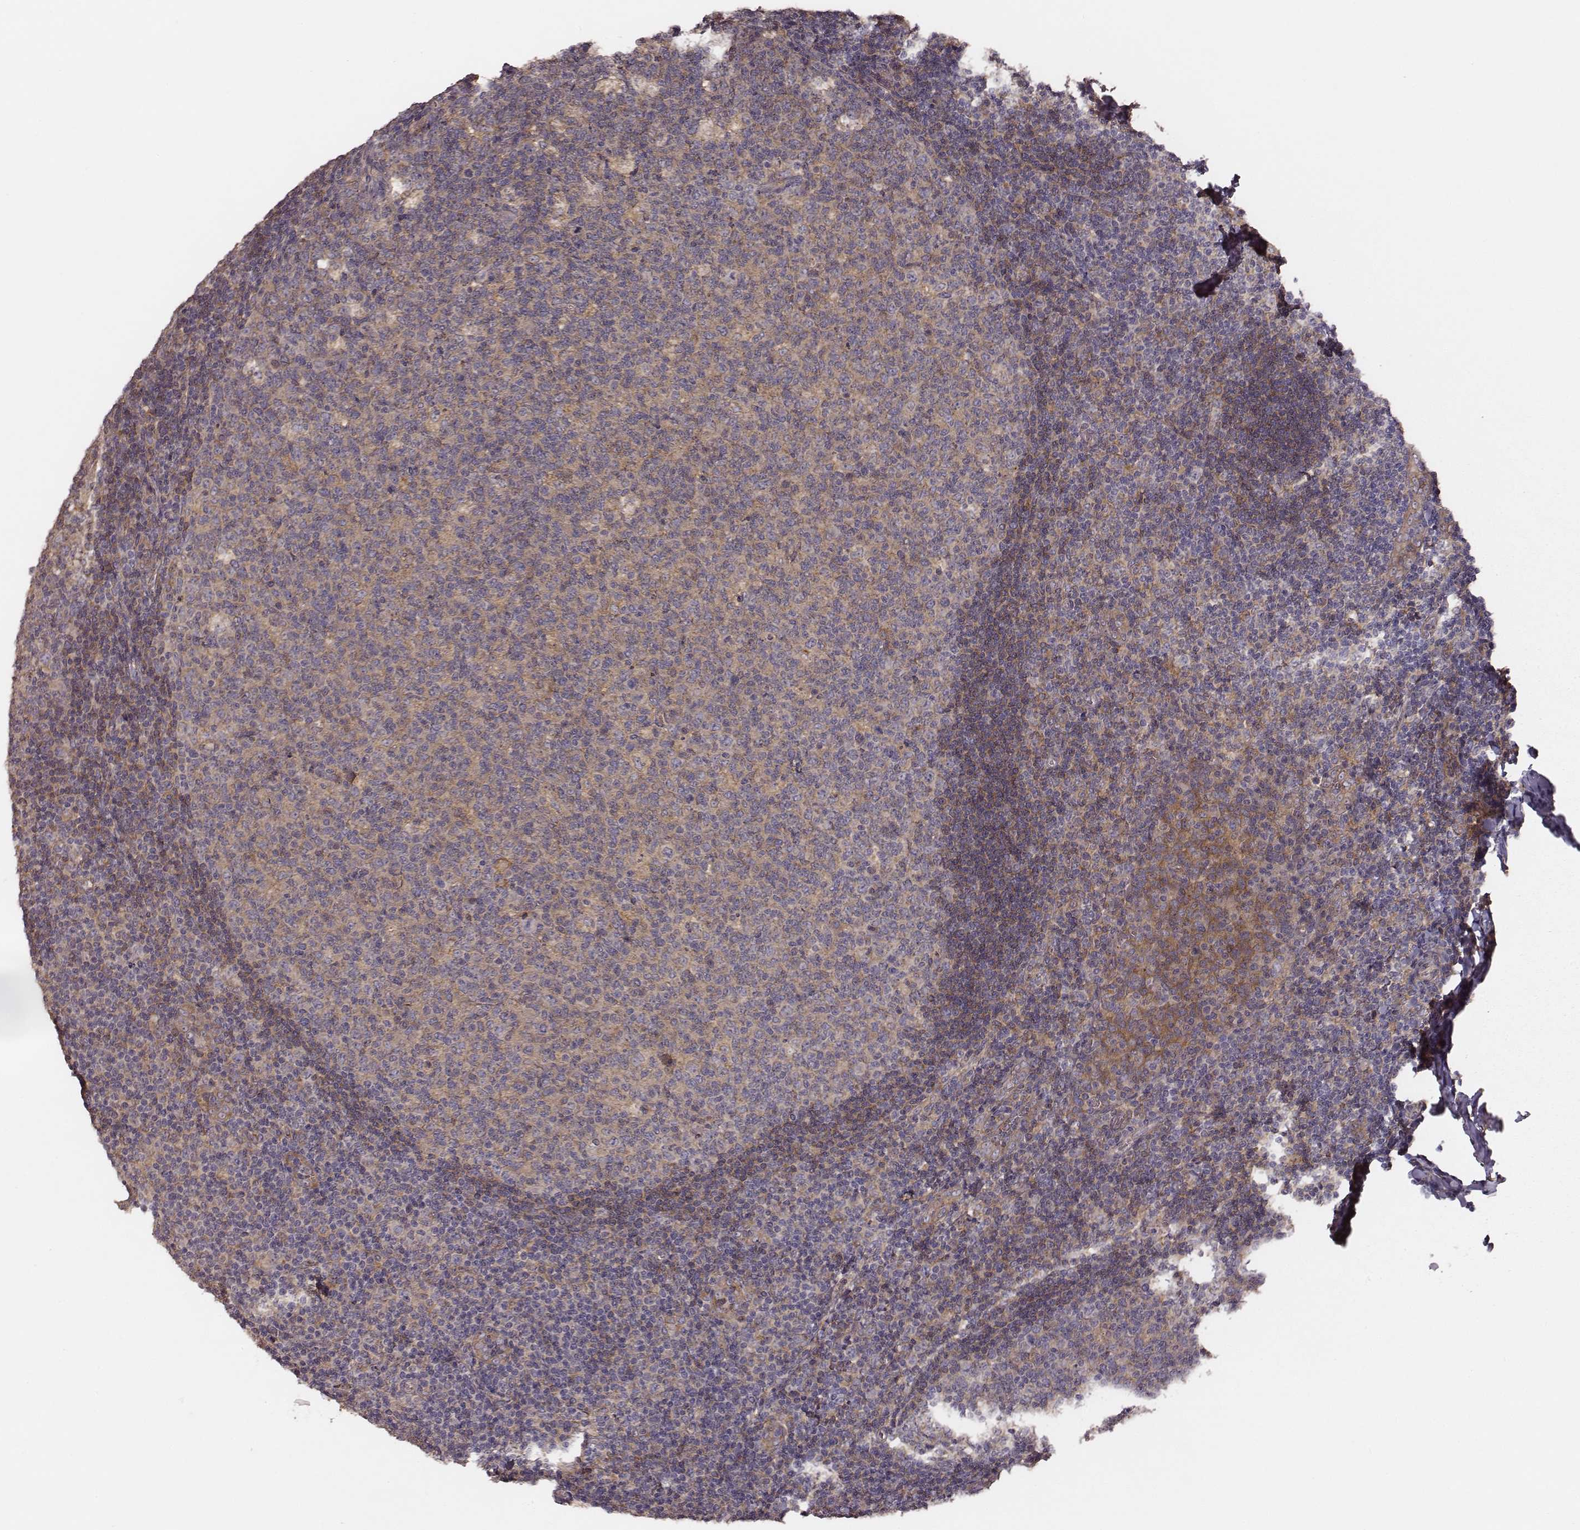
{"staining": {"intensity": "negative", "quantity": "none", "location": "none"}, "tissue": "tonsil", "cell_type": "Germinal center cells", "image_type": "normal", "snomed": [{"axis": "morphology", "description": "Normal tissue, NOS"}, {"axis": "topography", "description": "Tonsil"}], "caption": "Immunohistochemistry (IHC) micrograph of benign tonsil: tonsil stained with DAB displays no significant protein staining in germinal center cells. (Stains: DAB (3,3'-diaminobenzidine) IHC with hematoxylin counter stain, Microscopy: brightfield microscopy at high magnification).", "gene": "VPS26A", "patient": {"sex": "male", "age": 17}}